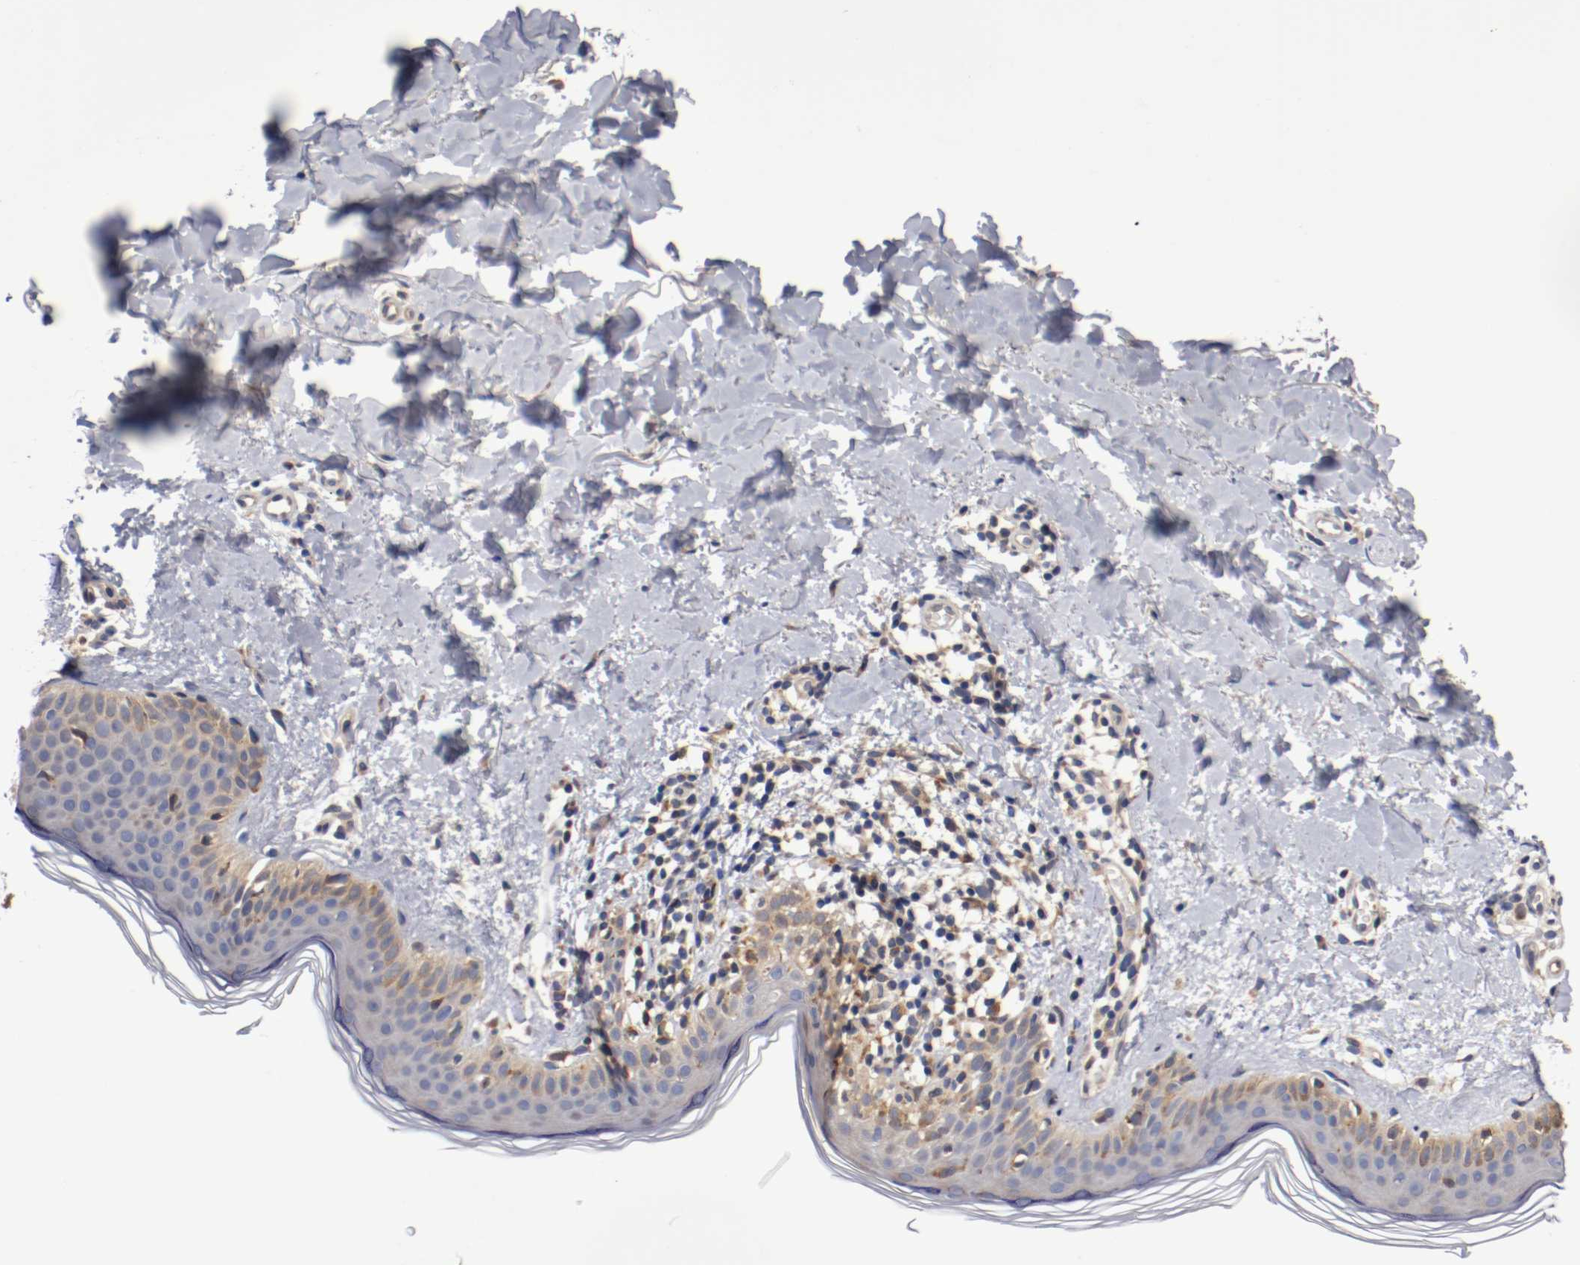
{"staining": {"intensity": "negative", "quantity": "none", "location": "none"}, "tissue": "skin", "cell_type": "Fibroblasts", "image_type": "normal", "snomed": [{"axis": "morphology", "description": "Normal tissue, NOS"}, {"axis": "topography", "description": "Skin"}], "caption": "This is a image of immunohistochemistry (IHC) staining of unremarkable skin, which shows no expression in fibroblasts. The staining was performed using DAB to visualize the protein expression in brown, while the nuclei were stained in blue with hematoxylin (Magnification: 20x).", "gene": "TNFSF12", "patient": {"sex": "female", "age": 56}}